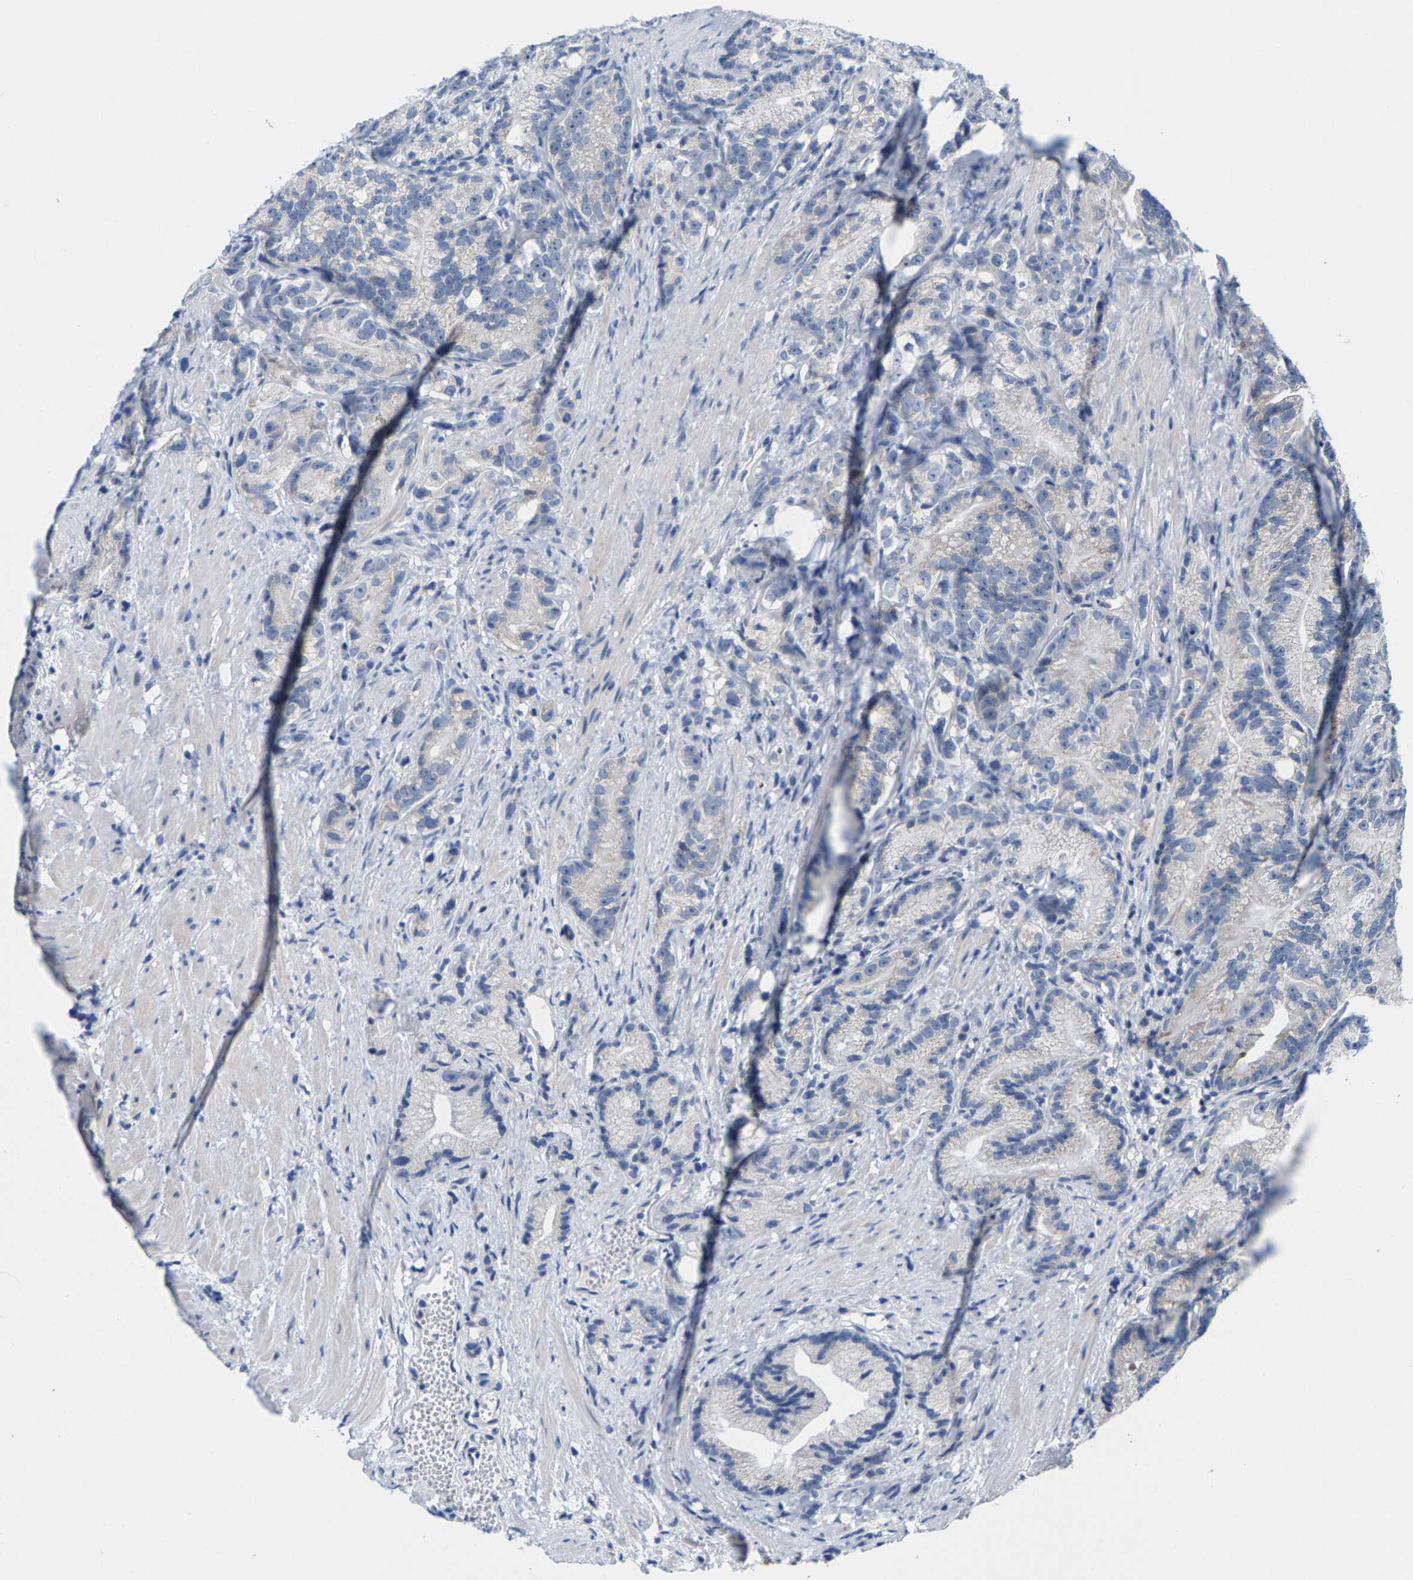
{"staining": {"intensity": "negative", "quantity": "none", "location": "none"}, "tissue": "prostate cancer", "cell_type": "Tumor cells", "image_type": "cancer", "snomed": [{"axis": "morphology", "description": "Adenocarcinoma, Low grade"}, {"axis": "topography", "description": "Prostate"}], "caption": "Immunohistochemical staining of prostate cancer (adenocarcinoma (low-grade)) demonstrates no significant expression in tumor cells. The staining is performed using DAB (3,3'-diaminobenzidine) brown chromogen with nuclei counter-stained in using hematoxylin.", "gene": "KLHL1", "patient": {"sex": "male", "age": 89}}